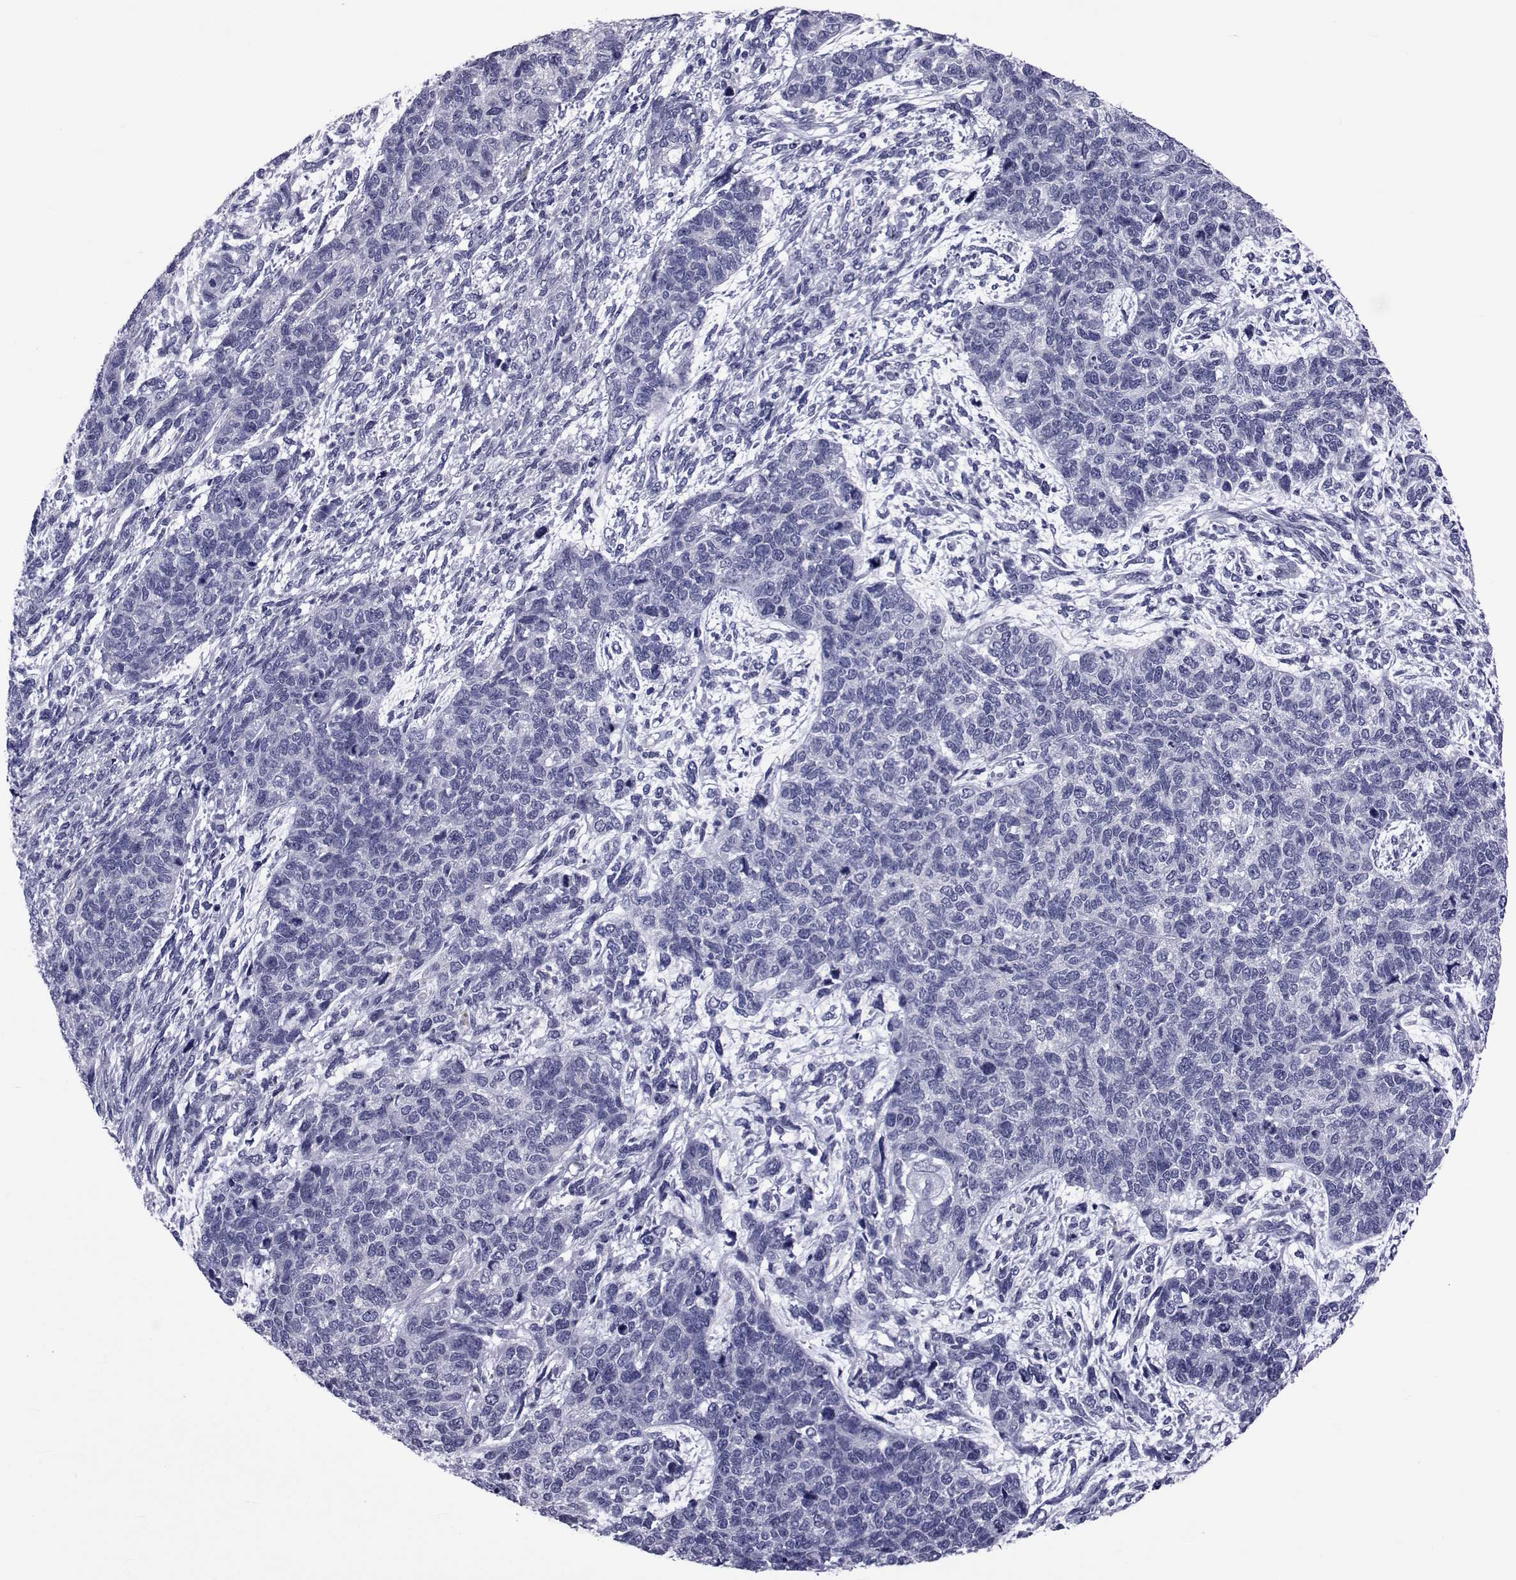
{"staining": {"intensity": "negative", "quantity": "none", "location": "none"}, "tissue": "cervical cancer", "cell_type": "Tumor cells", "image_type": "cancer", "snomed": [{"axis": "morphology", "description": "Squamous cell carcinoma, NOS"}, {"axis": "topography", "description": "Cervix"}], "caption": "Human cervical squamous cell carcinoma stained for a protein using immunohistochemistry exhibits no expression in tumor cells.", "gene": "GKAP1", "patient": {"sex": "female", "age": 63}}